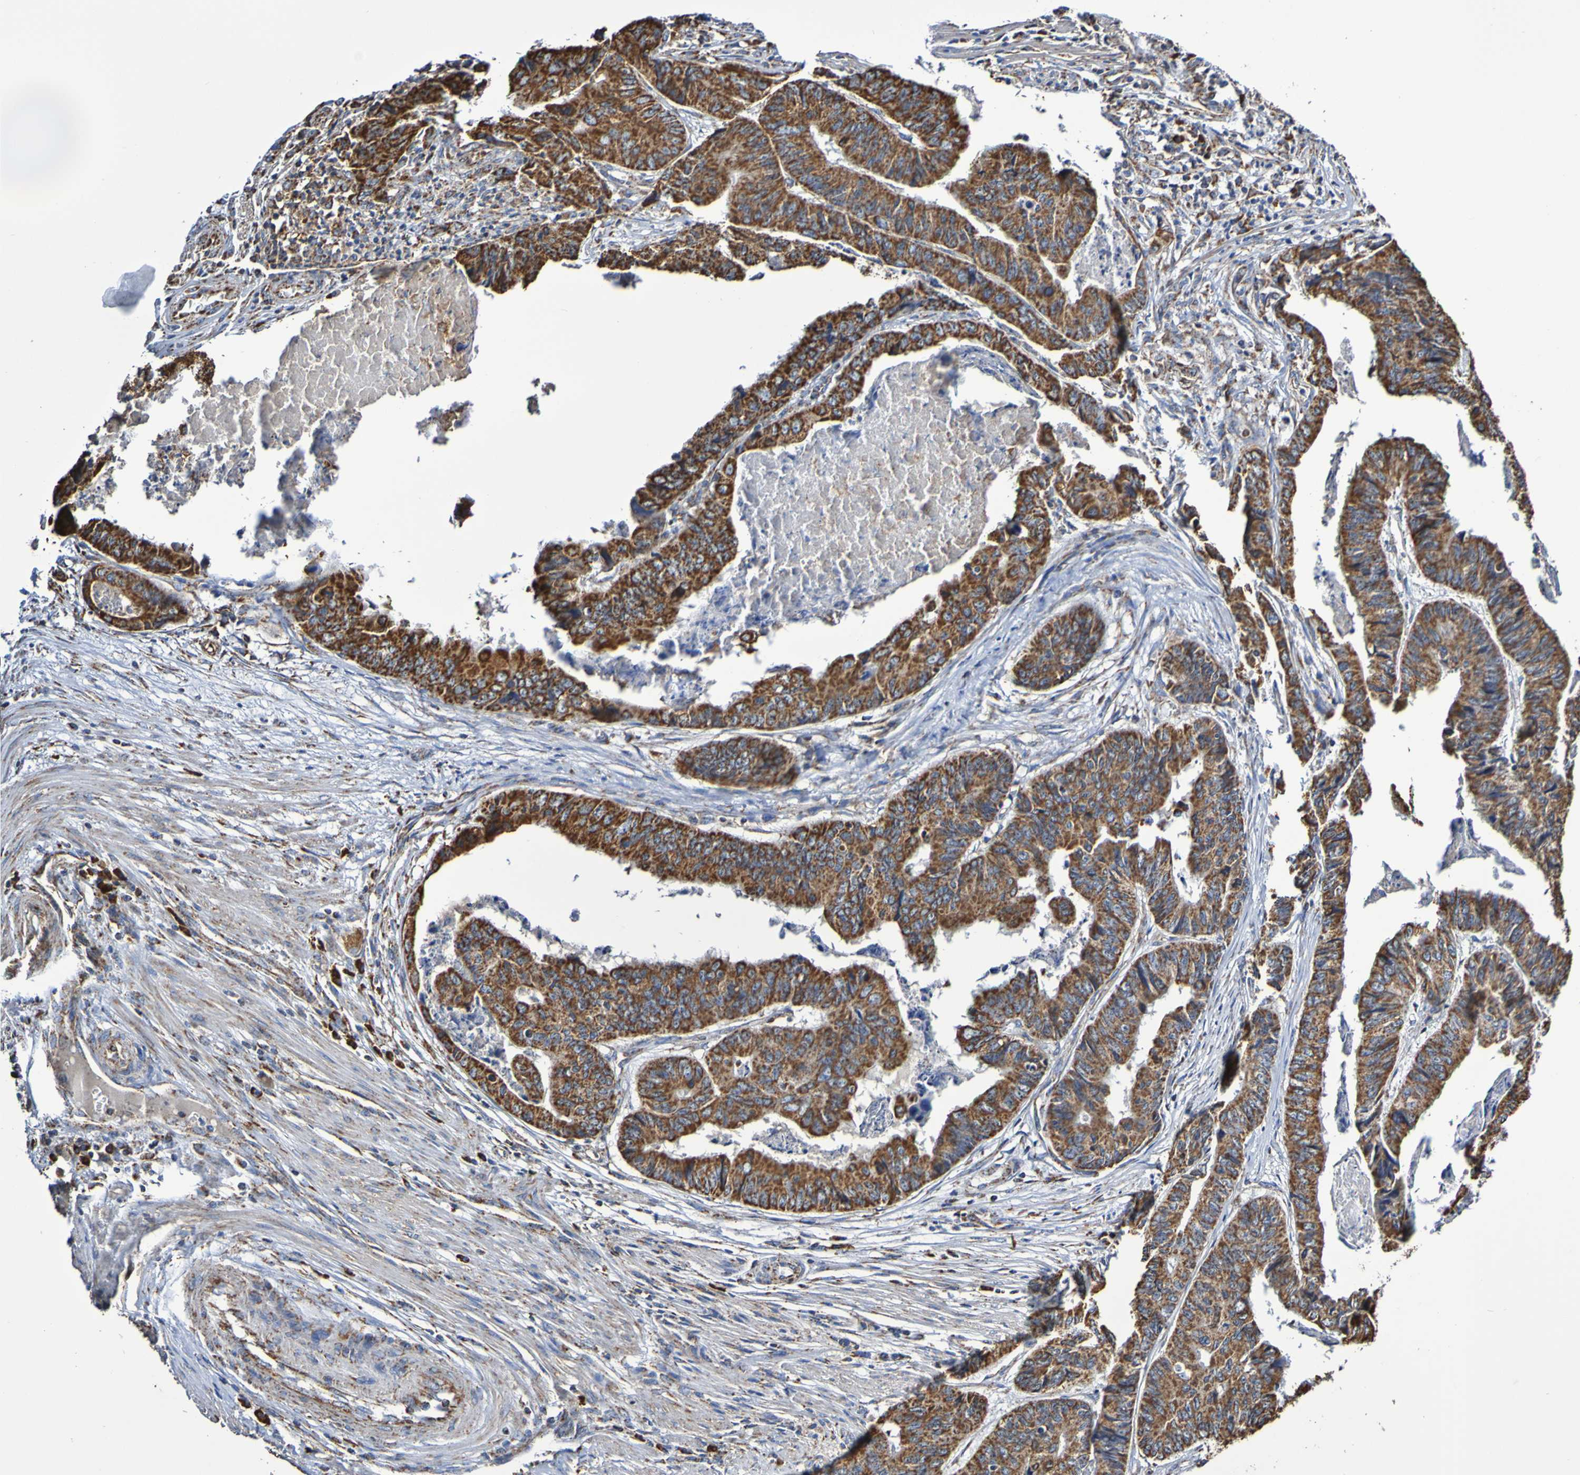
{"staining": {"intensity": "strong", "quantity": ">75%", "location": "cytoplasmic/membranous"}, "tissue": "stomach cancer", "cell_type": "Tumor cells", "image_type": "cancer", "snomed": [{"axis": "morphology", "description": "Adenocarcinoma, NOS"}, {"axis": "topography", "description": "Stomach, lower"}], "caption": "A micrograph of human stomach cancer stained for a protein exhibits strong cytoplasmic/membranous brown staining in tumor cells. (Stains: DAB in brown, nuclei in blue, Microscopy: brightfield microscopy at high magnification).", "gene": "IL18R1", "patient": {"sex": "male", "age": 77}}